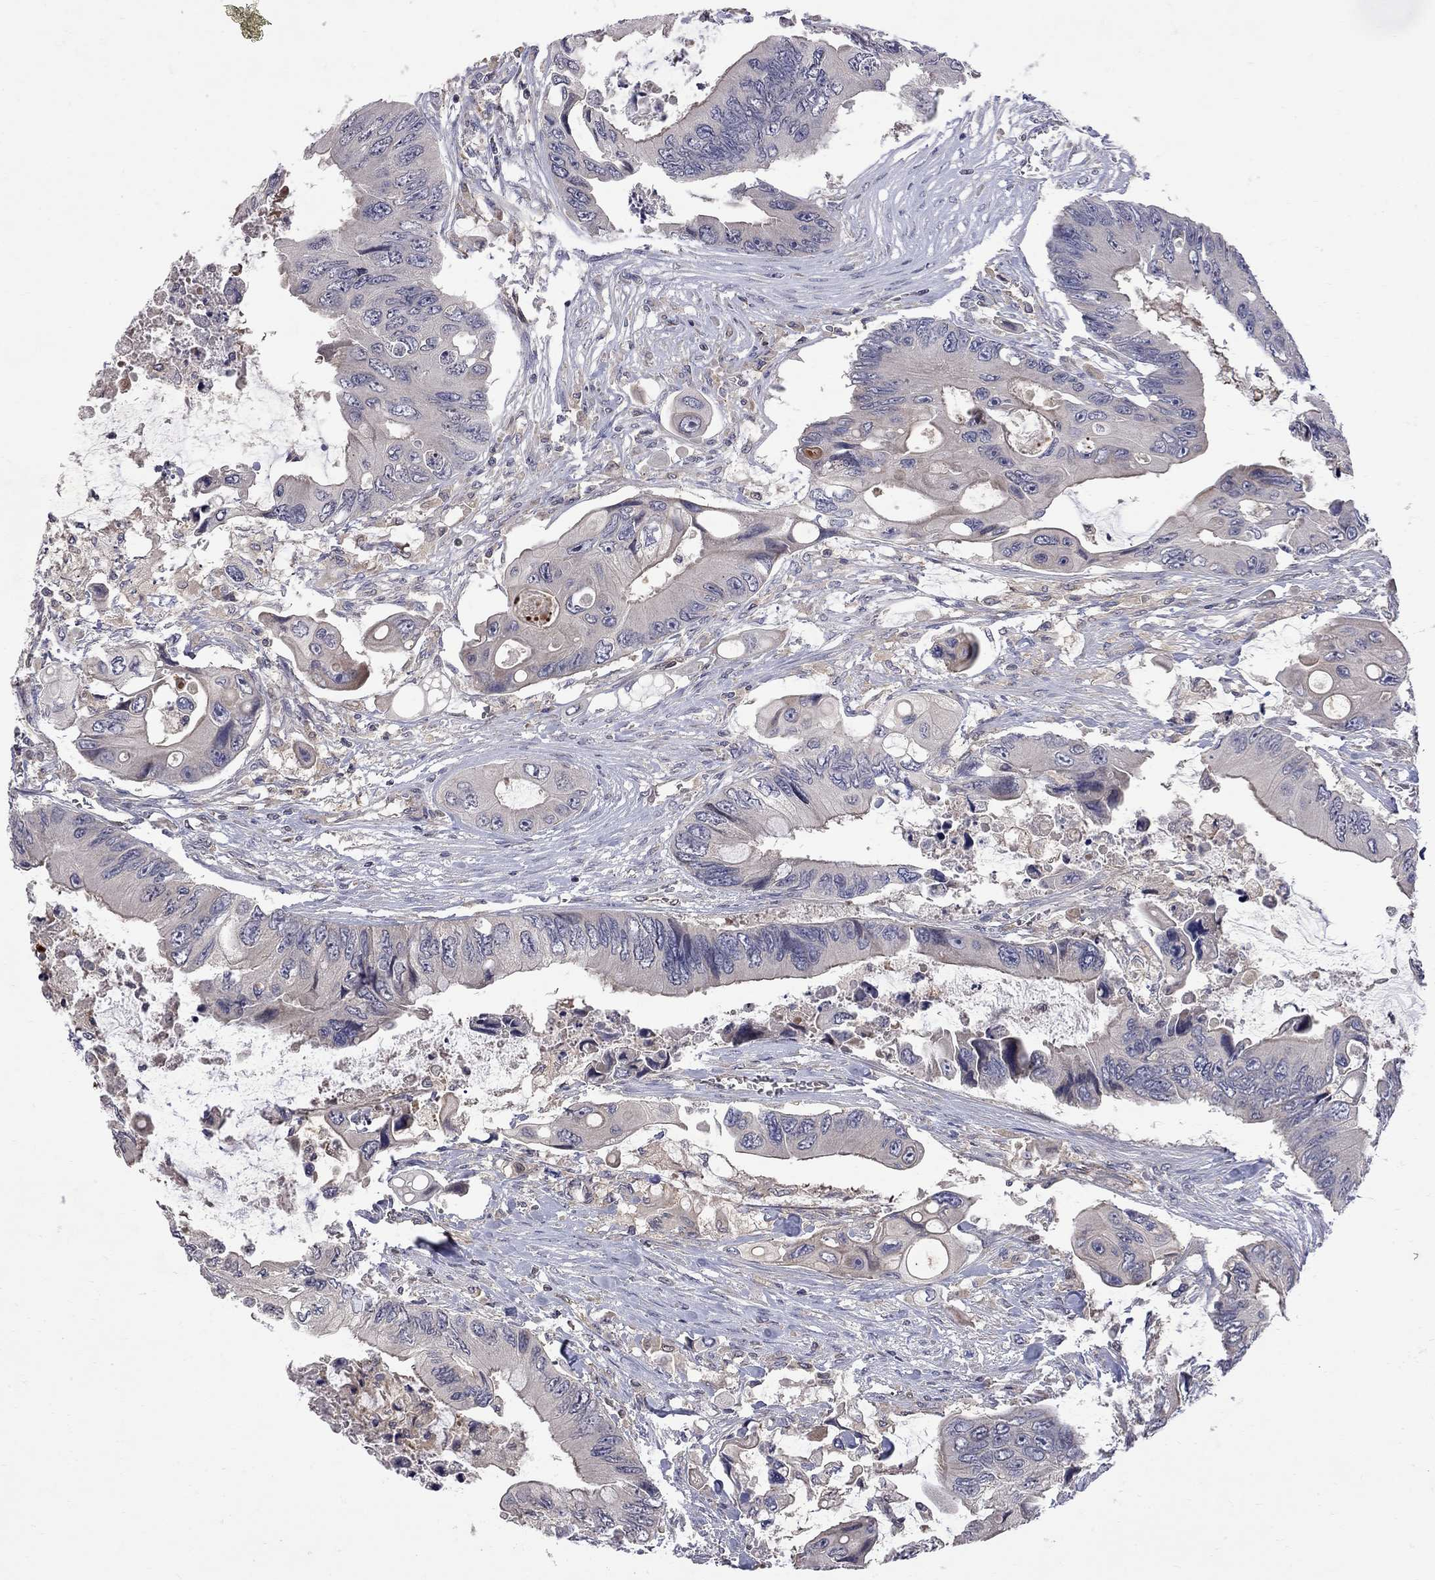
{"staining": {"intensity": "weak", "quantity": "<25%", "location": "cytoplasmic/membranous"}, "tissue": "colorectal cancer", "cell_type": "Tumor cells", "image_type": "cancer", "snomed": [{"axis": "morphology", "description": "Adenocarcinoma, NOS"}, {"axis": "topography", "description": "Rectum"}], "caption": "Colorectal cancer was stained to show a protein in brown. There is no significant staining in tumor cells.", "gene": "ABI3", "patient": {"sex": "male", "age": 63}}